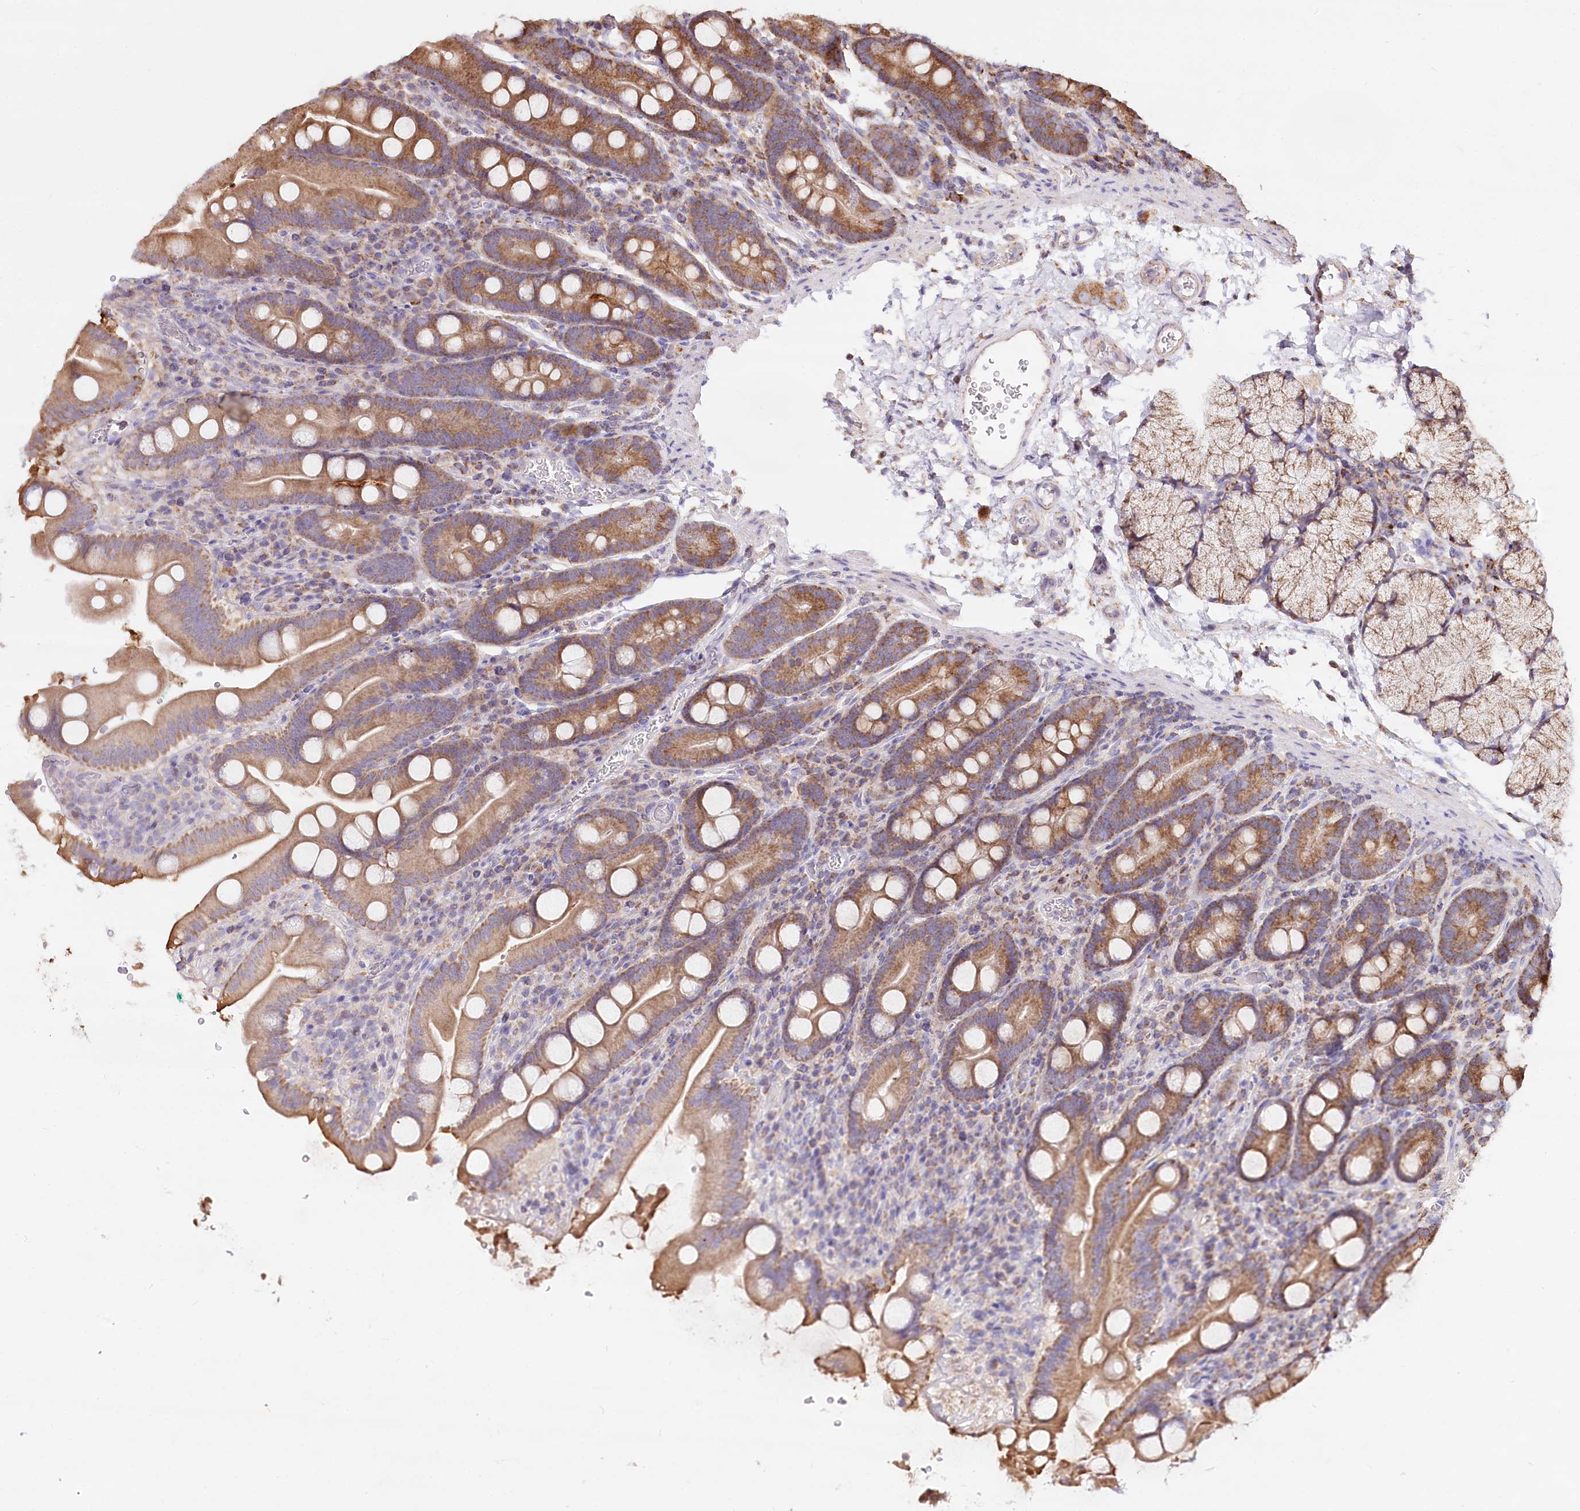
{"staining": {"intensity": "moderate", "quantity": ">75%", "location": "cytoplasmic/membranous"}, "tissue": "duodenum", "cell_type": "Glandular cells", "image_type": "normal", "snomed": [{"axis": "morphology", "description": "Normal tissue, NOS"}, {"axis": "topography", "description": "Duodenum"}], "caption": "Protein expression by IHC demonstrates moderate cytoplasmic/membranous expression in approximately >75% of glandular cells in normal duodenum. (IHC, brightfield microscopy, high magnification).", "gene": "TASOR2", "patient": {"sex": "male", "age": 35}}